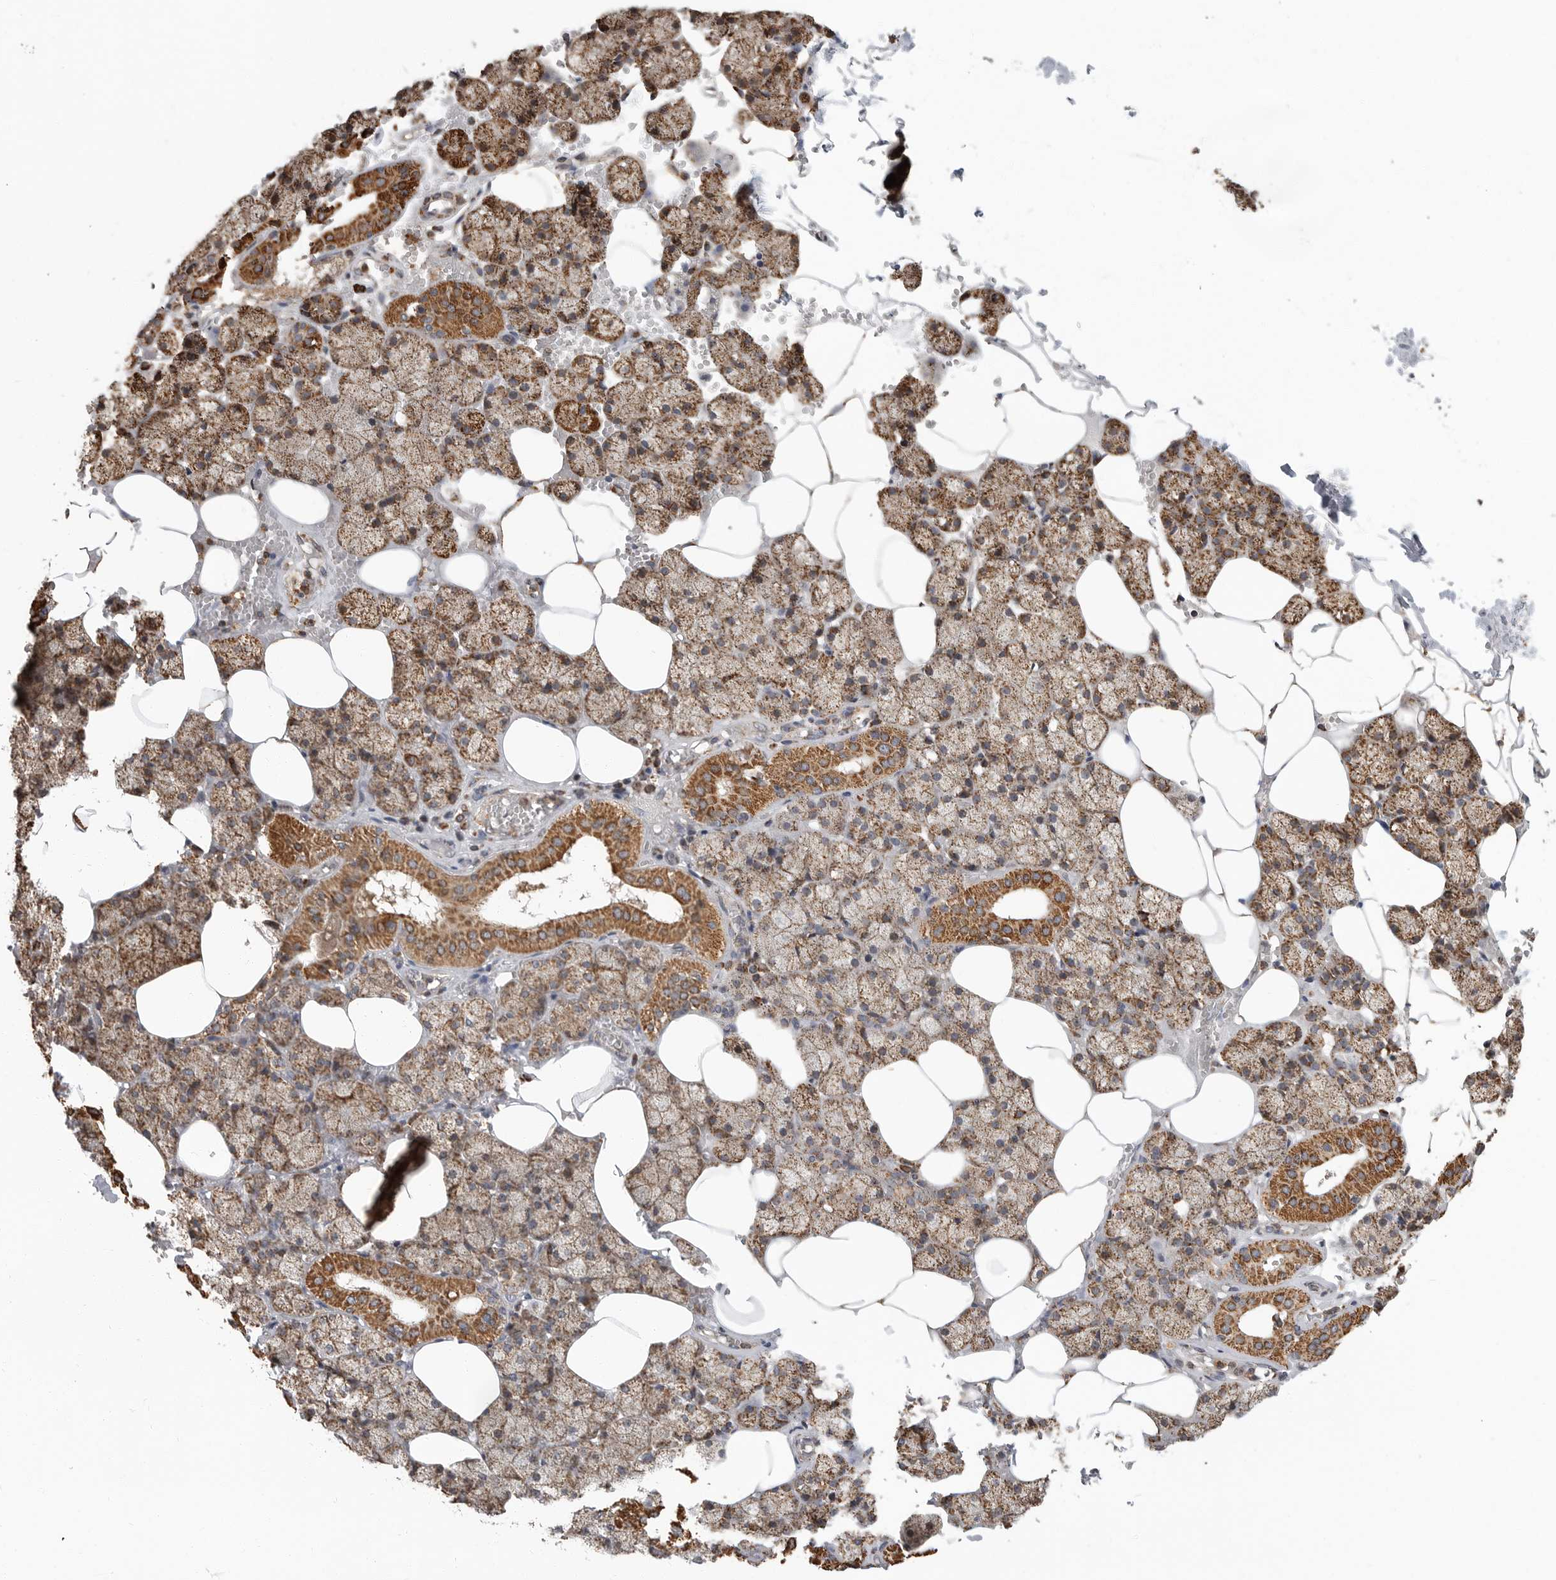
{"staining": {"intensity": "moderate", "quantity": ">75%", "location": "cytoplasmic/membranous"}, "tissue": "salivary gland", "cell_type": "Glandular cells", "image_type": "normal", "snomed": [{"axis": "morphology", "description": "Normal tissue, NOS"}, {"axis": "topography", "description": "Salivary gland"}], "caption": "Immunohistochemical staining of normal human salivary gland displays moderate cytoplasmic/membranous protein positivity in about >75% of glandular cells. Immunohistochemistry (ihc) stains the protein in brown and the nuclei are stained blue.", "gene": "GCNT2", "patient": {"sex": "male", "age": 62}}